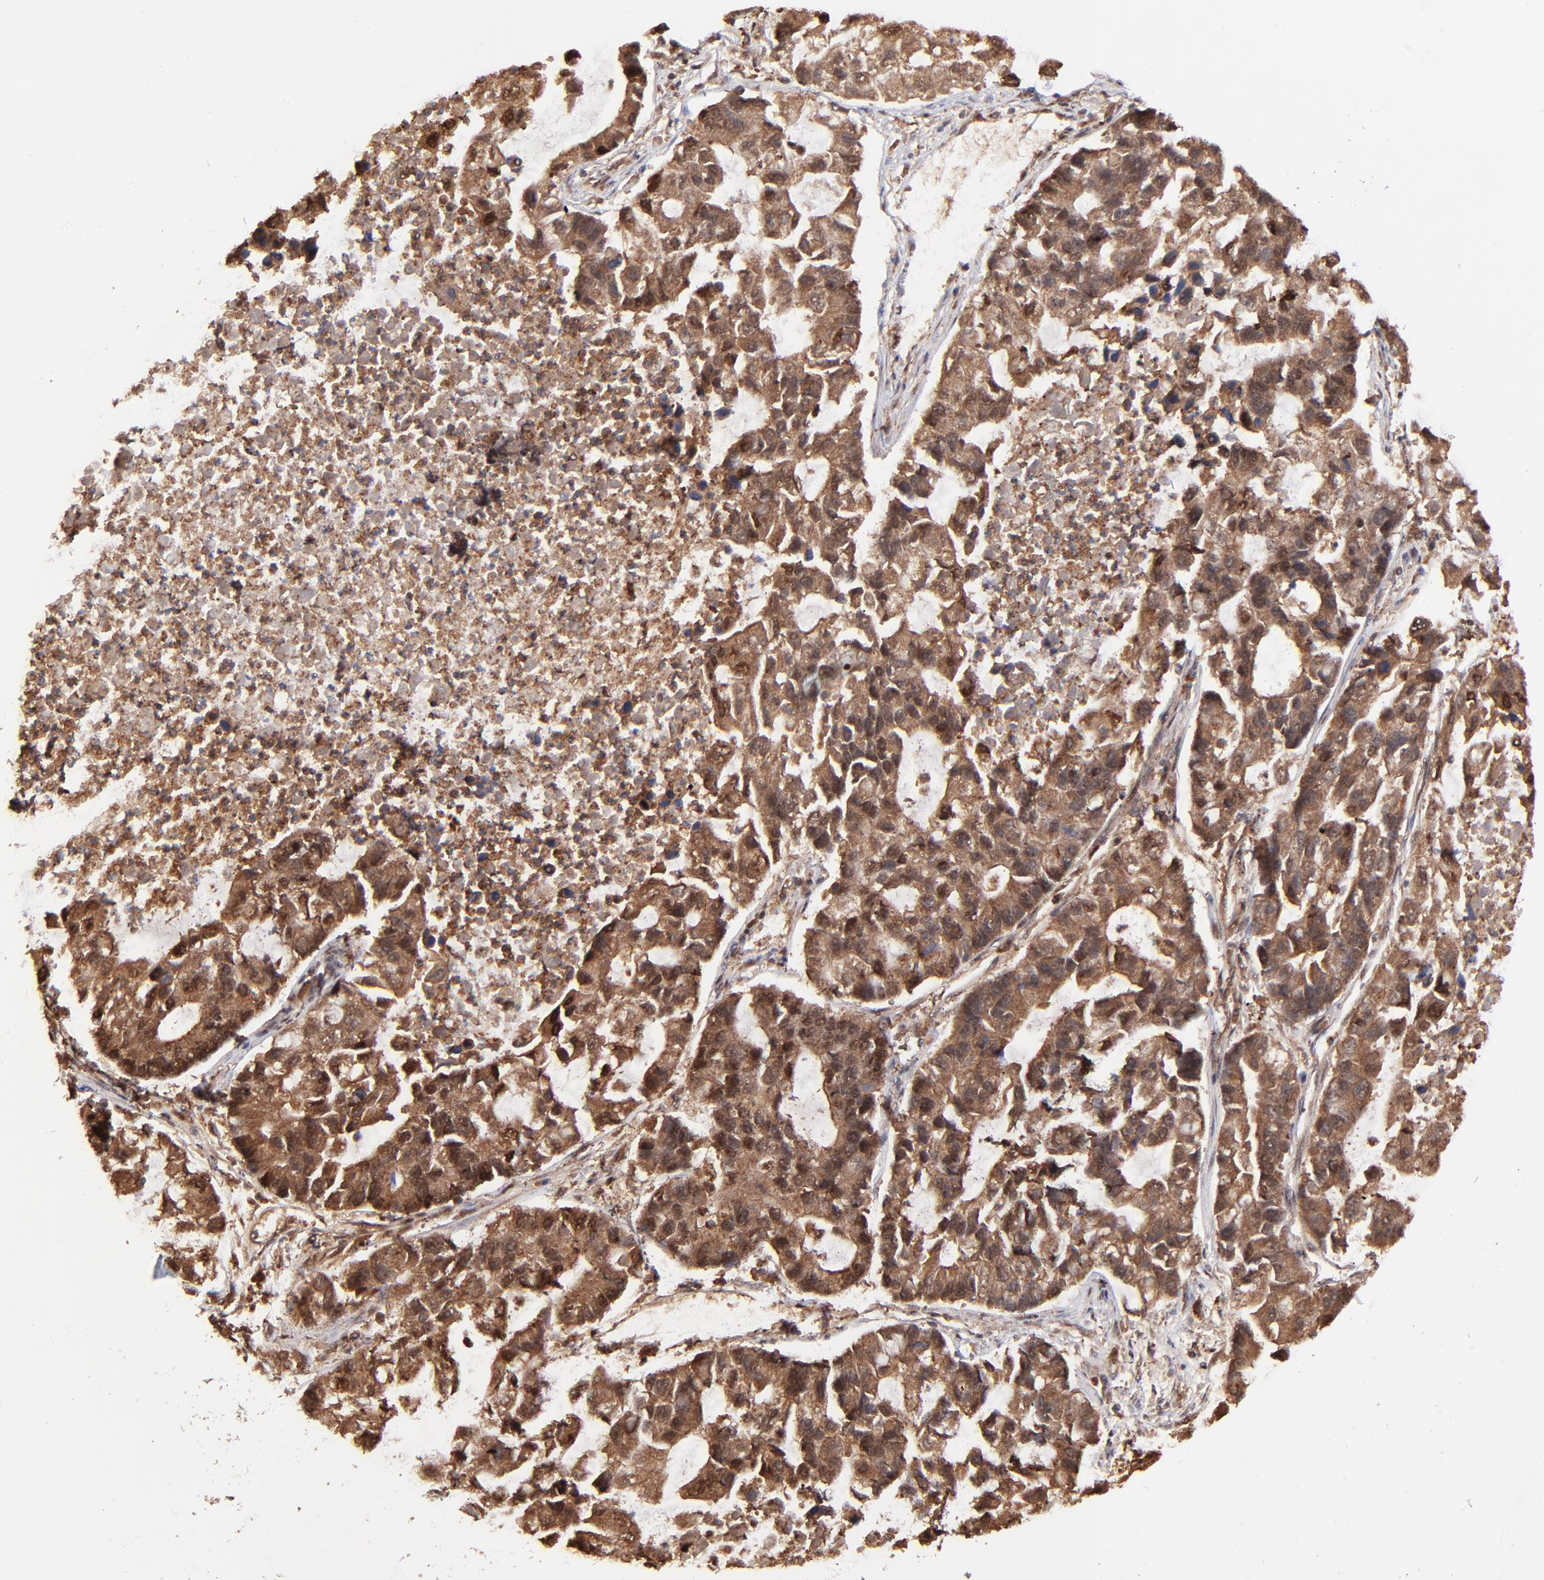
{"staining": {"intensity": "strong", "quantity": ">75%", "location": "cytoplasmic/membranous,nuclear"}, "tissue": "lung cancer", "cell_type": "Tumor cells", "image_type": "cancer", "snomed": [{"axis": "morphology", "description": "Adenocarcinoma, NOS"}, {"axis": "topography", "description": "Lung"}], "caption": "Protein staining by immunohistochemistry (IHC) displays strong cytoplasmic/membranous and nuclear expression in about >75% of tumor cells in lung cancer.", "gene": "PSMA6", "patient": {"sex": "female", "age": 51}}